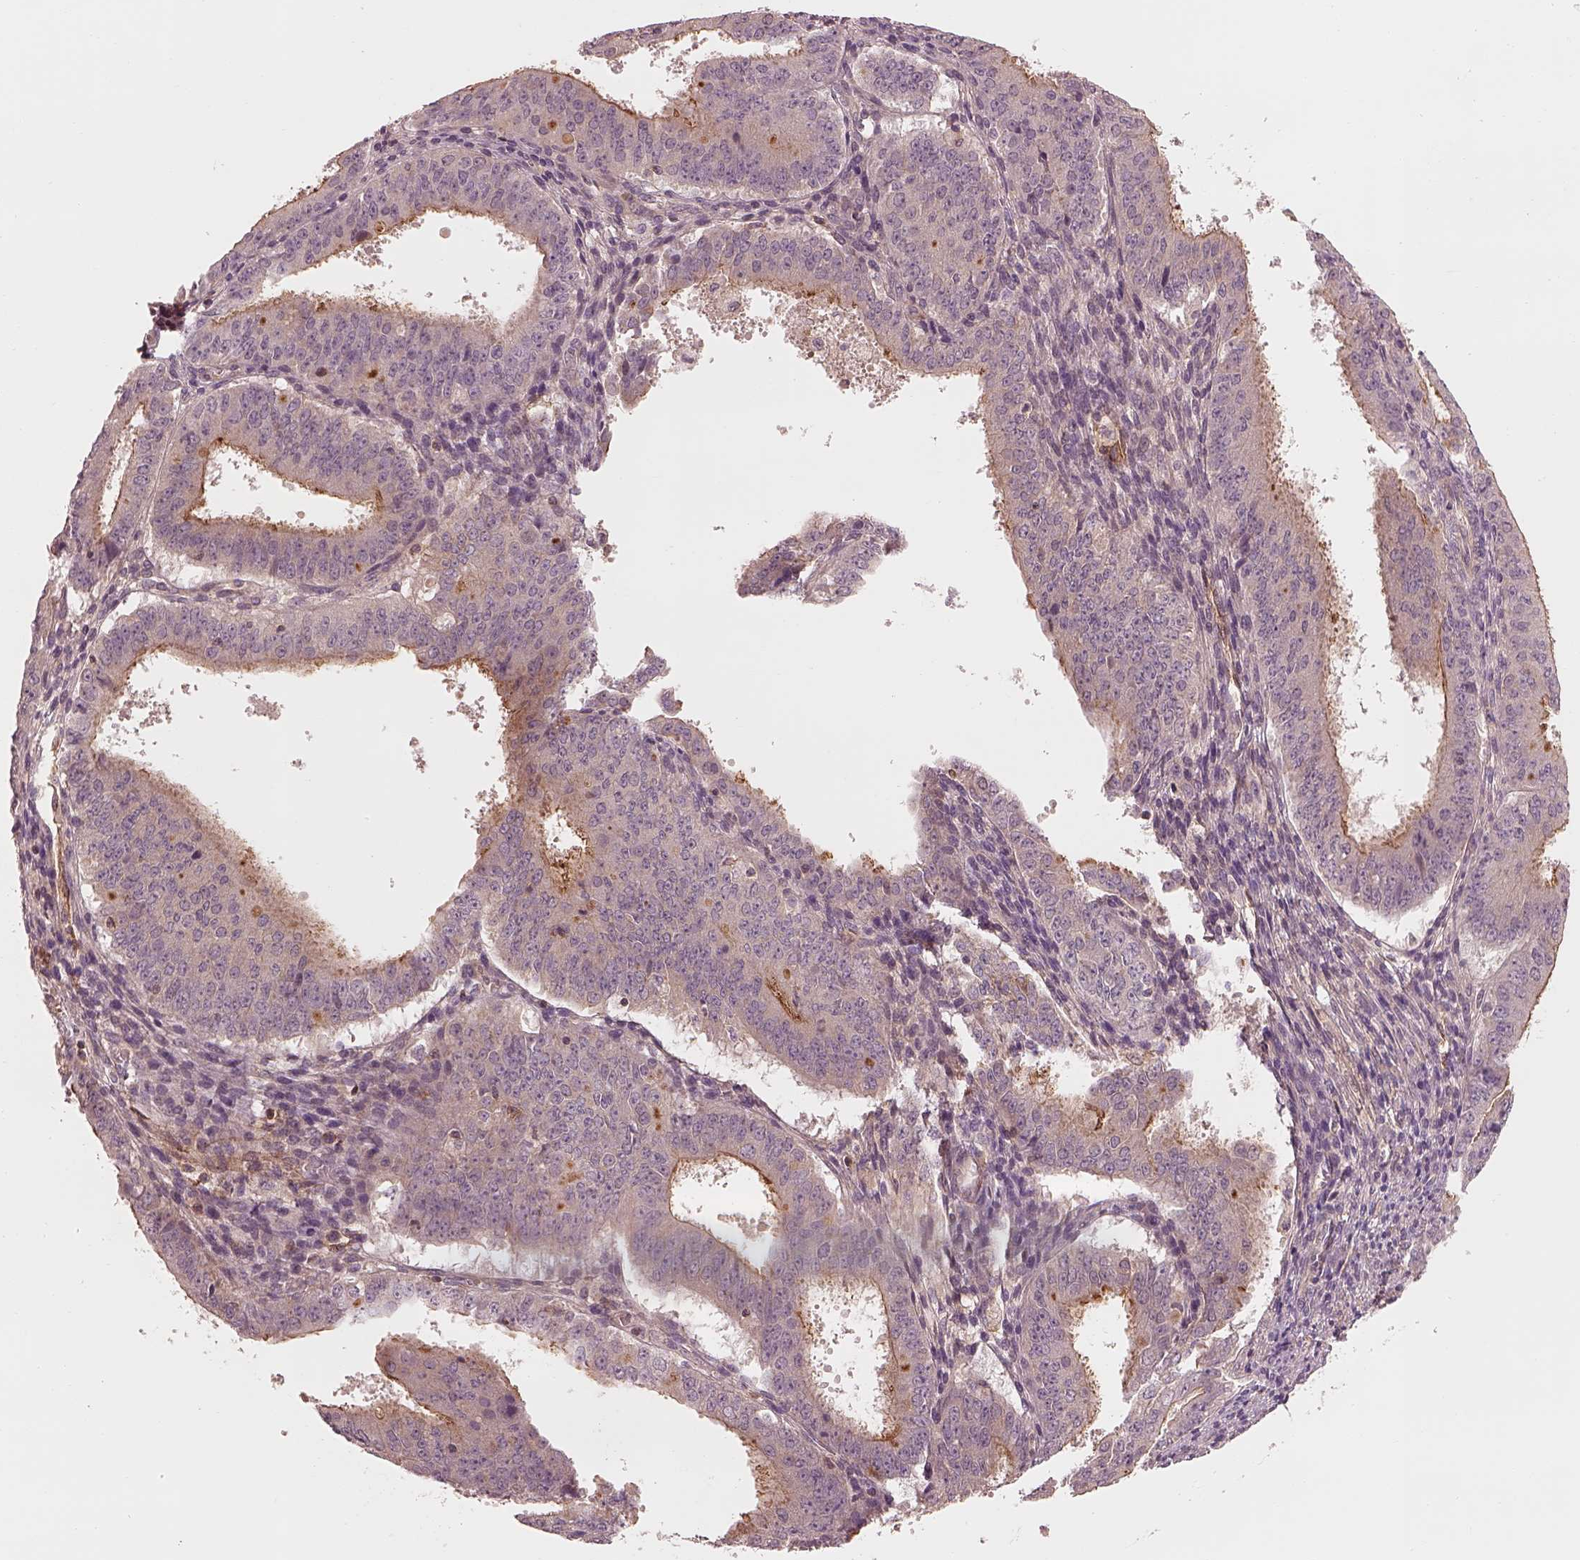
{"staining": {"intensity": "strong", "quantity": "<25%", "location": "cytoplasmic/membranous"}, "tissue": "ovarian cancer", "cell_type": "Tumor cells", "image_type": "cancer", "snomed": [{"axis": "morphology", "description": "Carcinoma, endometroid"}, {"axis": "topography", "description": "Ovary"}], "caption": "Immunohistochemistry image of neoplastic tissue: ovarian endometroid carcinoma stained using immunohistochemistry (IHC) displays medium levels of strong protein expression localized specifically in the cytoplasmic/membranous of tumor cells, appearing as a cytoplasmic/membranous brown color.", "gene": "FAM107B", "patient": {"sex": "female", "age": 42}}